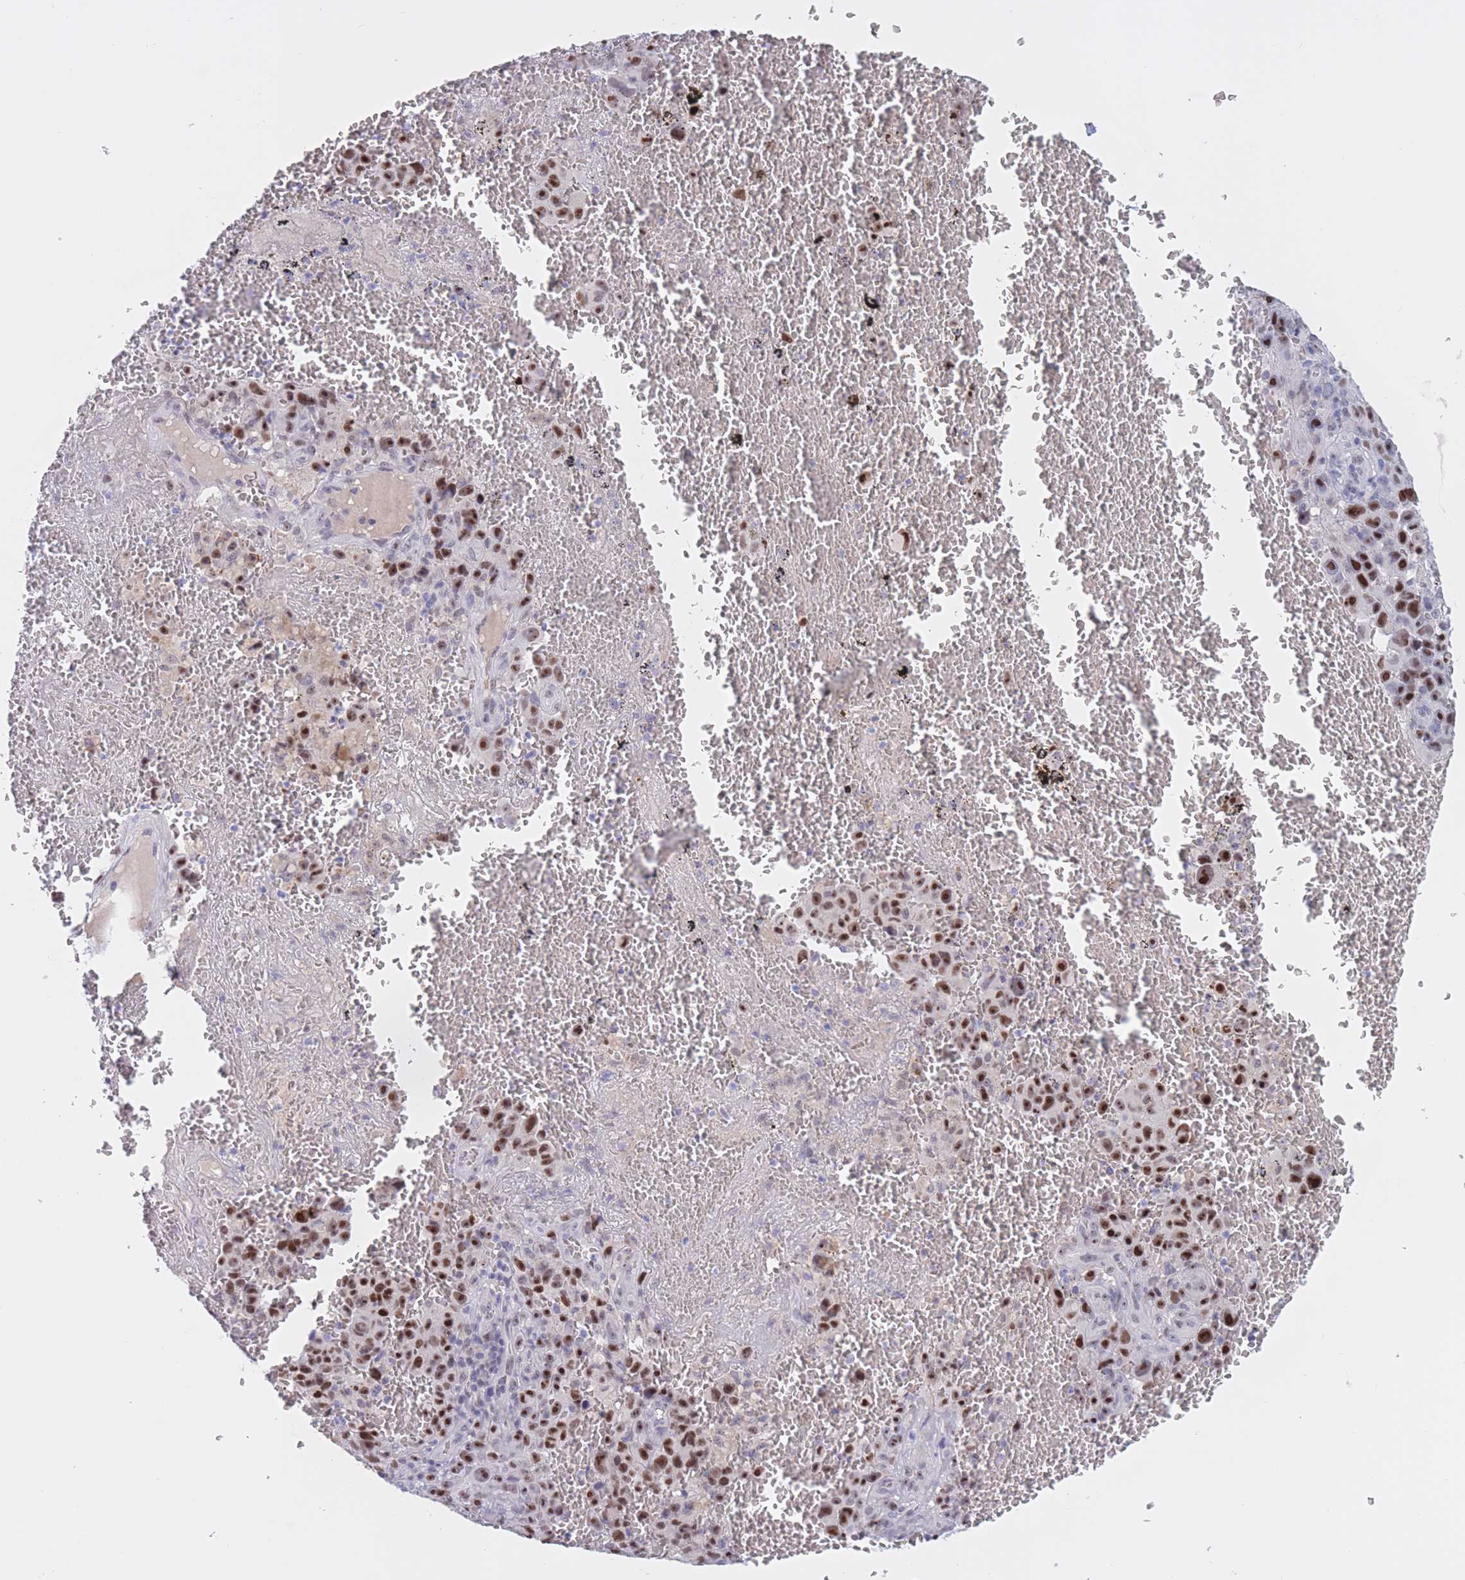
{"staining": {"intensity": "strong", "quantity": ">75%", "location": "nuclear"}, "tissue": "melanoma", "cell_type": "Tumor cells", "image_type": "cancer", "snomed": [{"axis": "morphology", "description": "Malignant melanoma, NOS"}, {"axis": "topography", "description": "Skin"}], "caption": "Malignant melanoma stained with a brown dye displays strong nuclear positive expression in approximately >75% of tumor cells.", "gene": "BOP1", "patient": {"sex": "female", "age": 82}}